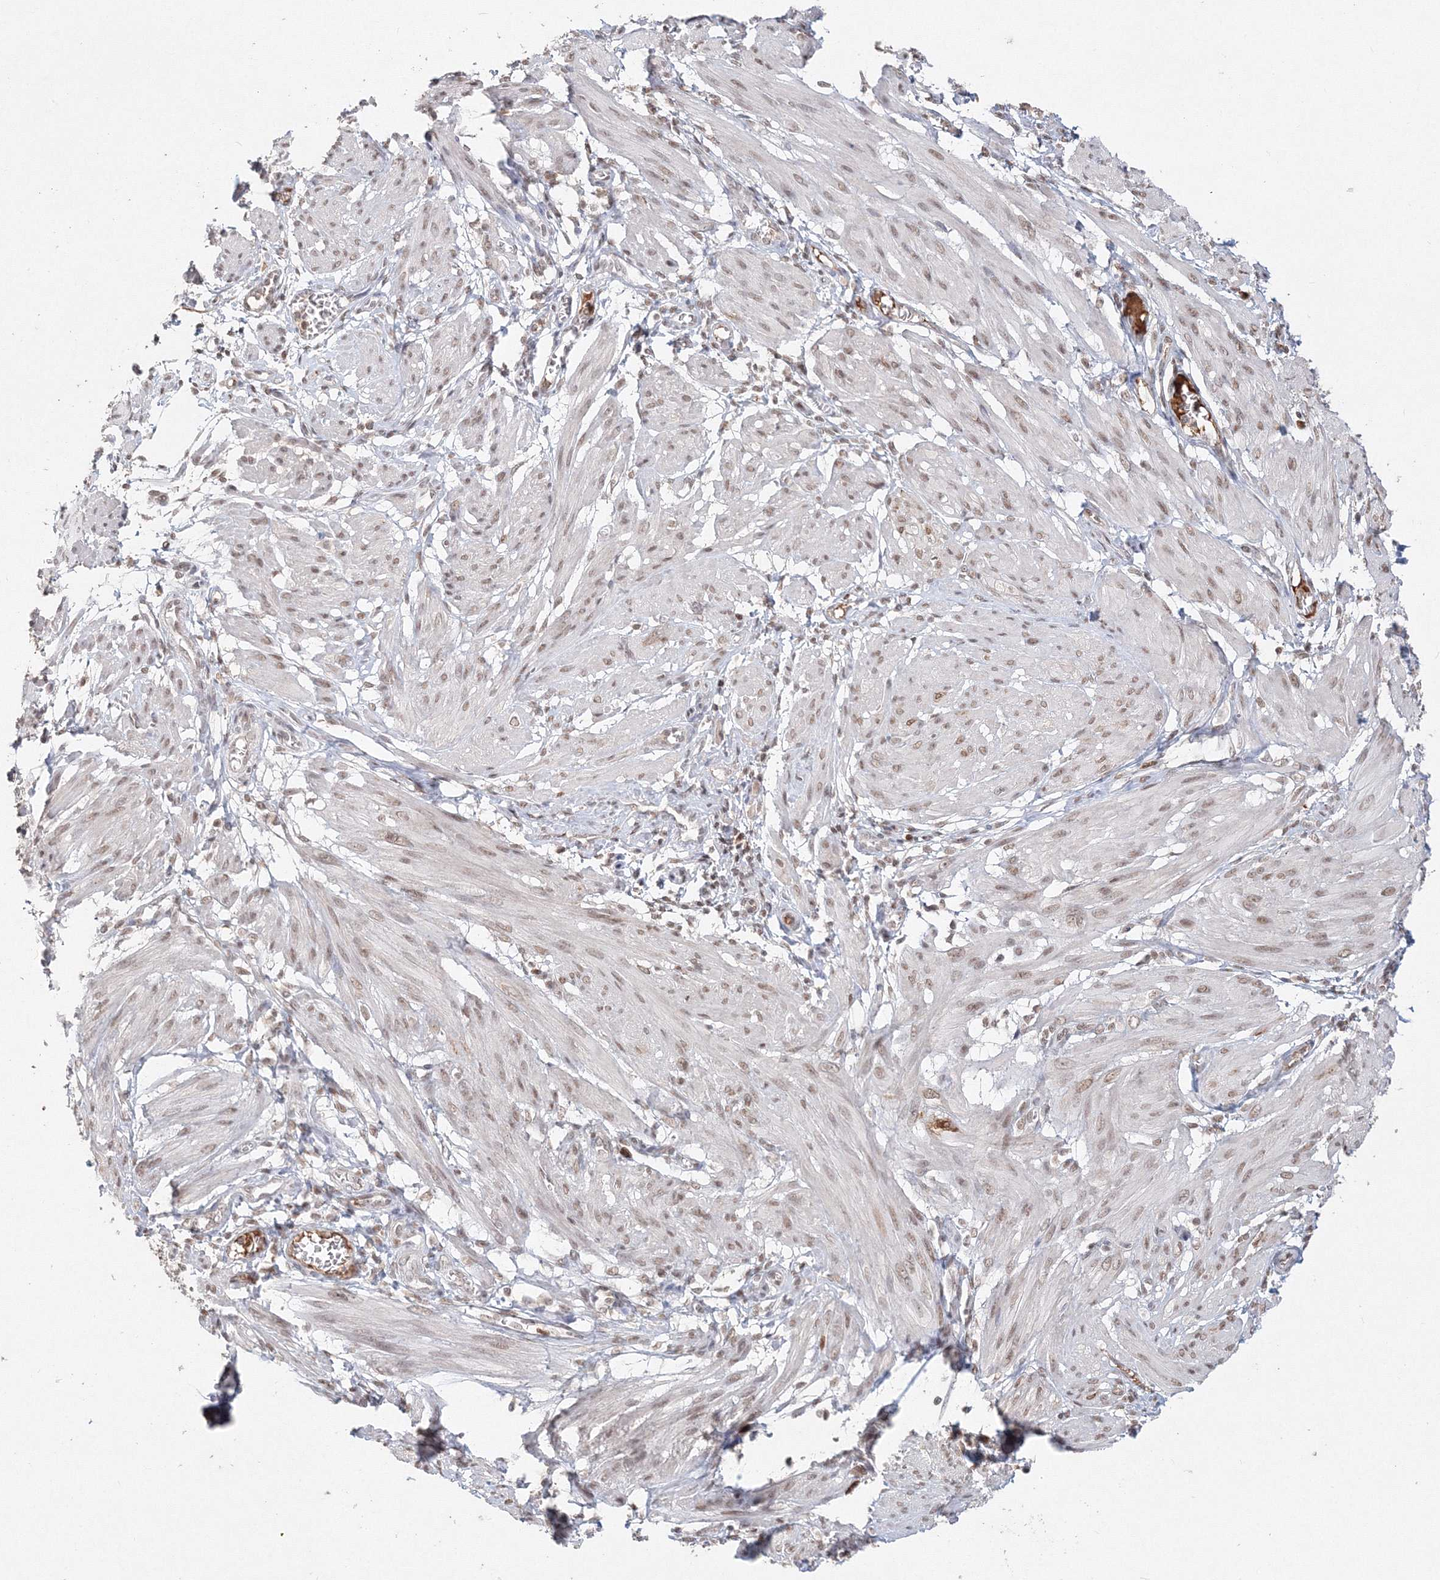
{"staining": {"intensity": "weak", "quantity": ">75%", "location": "cytoplasmic/membranous"}, "tissue": "smooth muscle", "cell_type": "Smooth muscle cells", "image_type": "normal", "snomed": [{"axis": "morphology", "description": "Normal tissue, NOS"}, {"axis": "topography", "description": "Smooth muscle"}], "caption": "Benign smooth muscle was stained to show a protein in brown. There is low levels of weak cytoplasmic/membranous expression in approximately >75% of smooth muscle cells. (DAB (3,3'-diaminobenzidine) = brown stain, brightfield microscopy at high magnification).", "gene": "IWS1", "patient": {"sex": "female", "age": 39}}